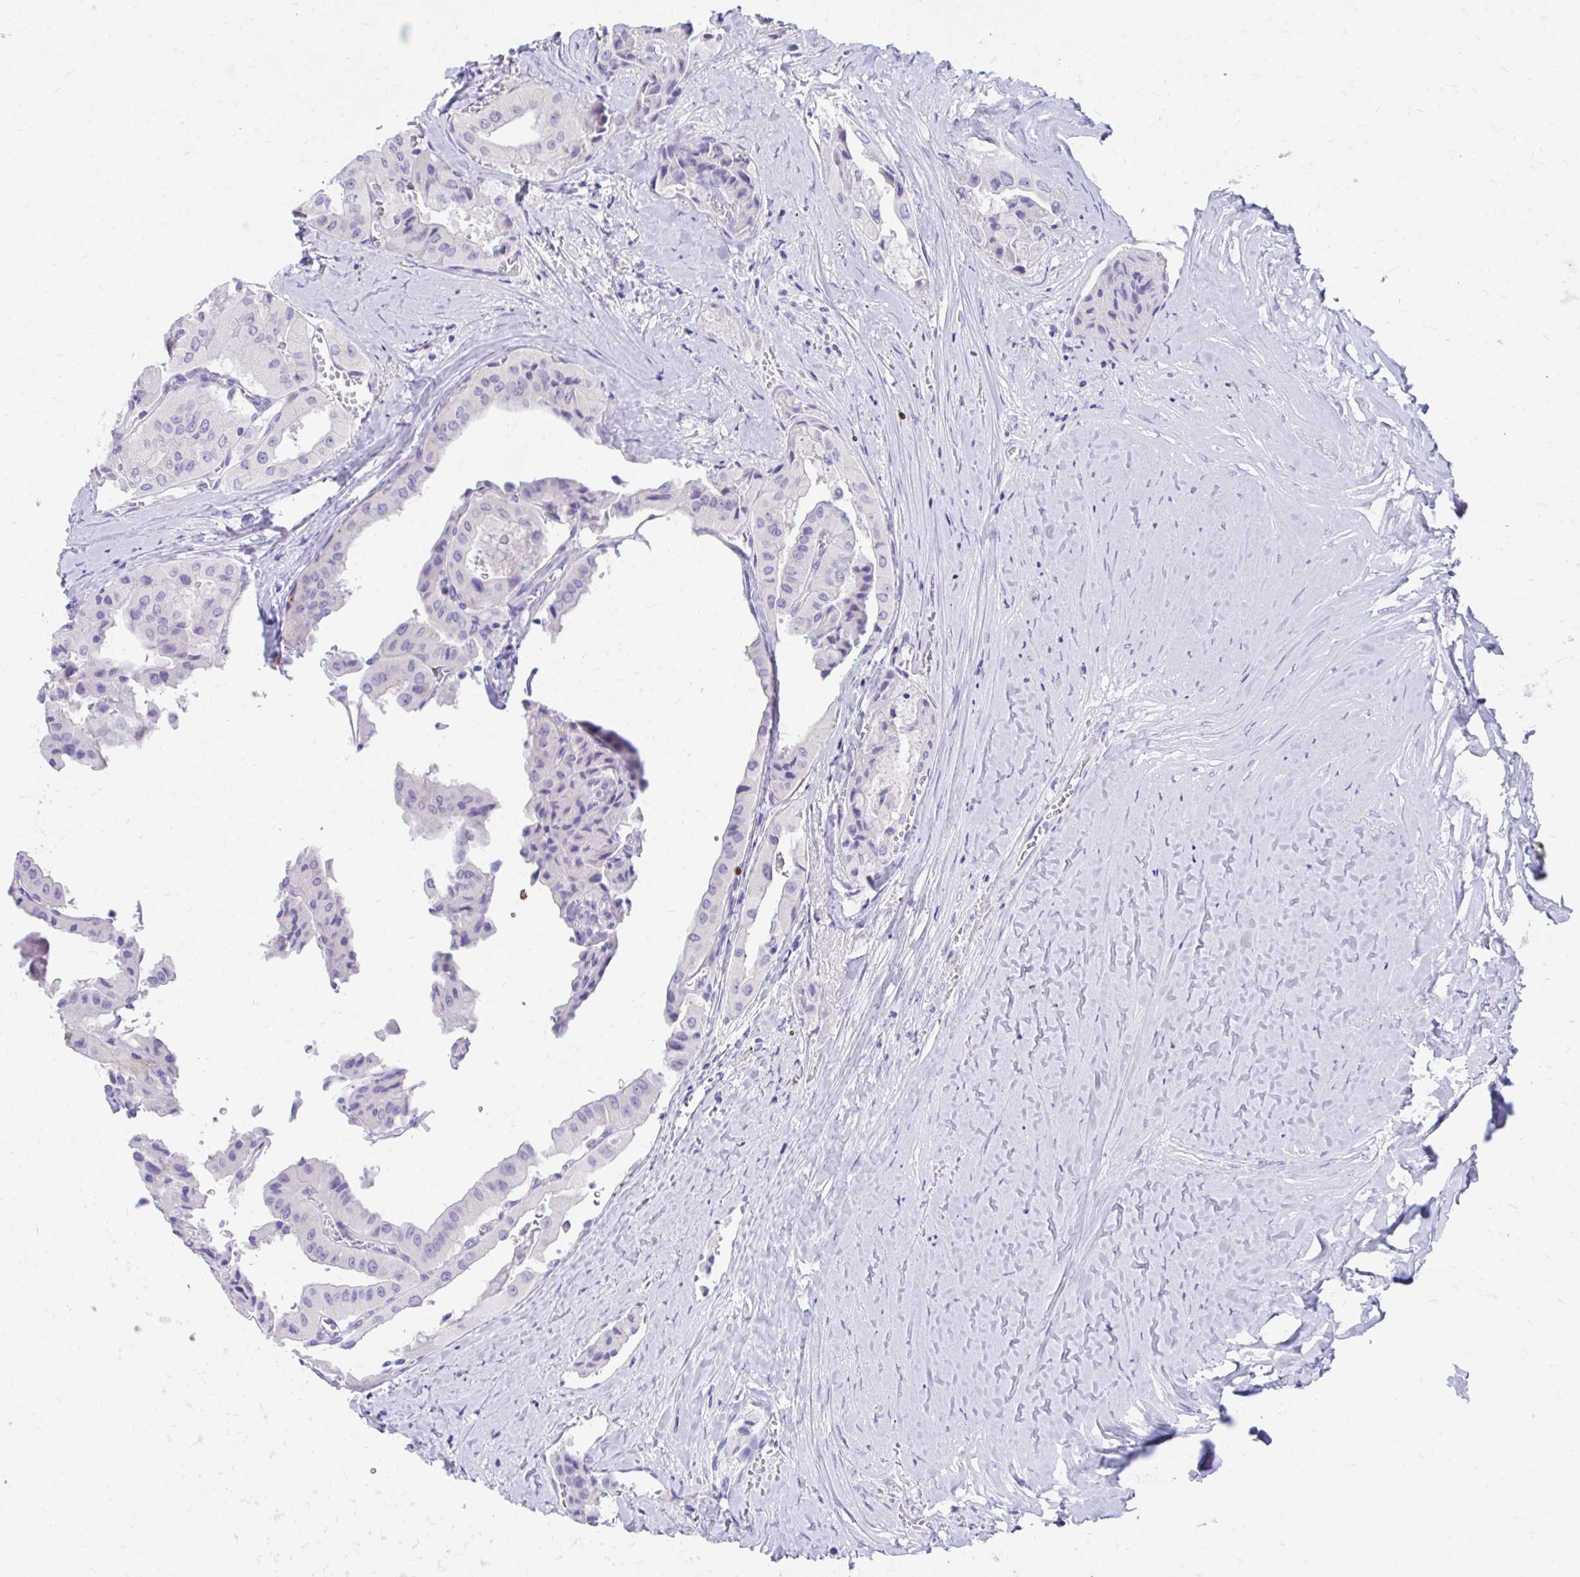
{"staining": {"intensity": "negative", "quantity": "none", "location": "none"}, "tissue": "thyroid cancer", "cell_type": "Tumor cells", "image_type": "cancer", "snomed": [{"axis": "morphology", "description": "Normal tissue, NOS"}, {"axis": "morphology", "description": "Papillary adenocarcinoma, NOS"}, {"axis": "topography", "description": "Thyroid gland"}], "caption": "There is no significant positivity in tumor cells of thyroid papillary adenocarcinoma.", "gene": "KRIT1", "patient": {"sex": "female", "age": 59}}